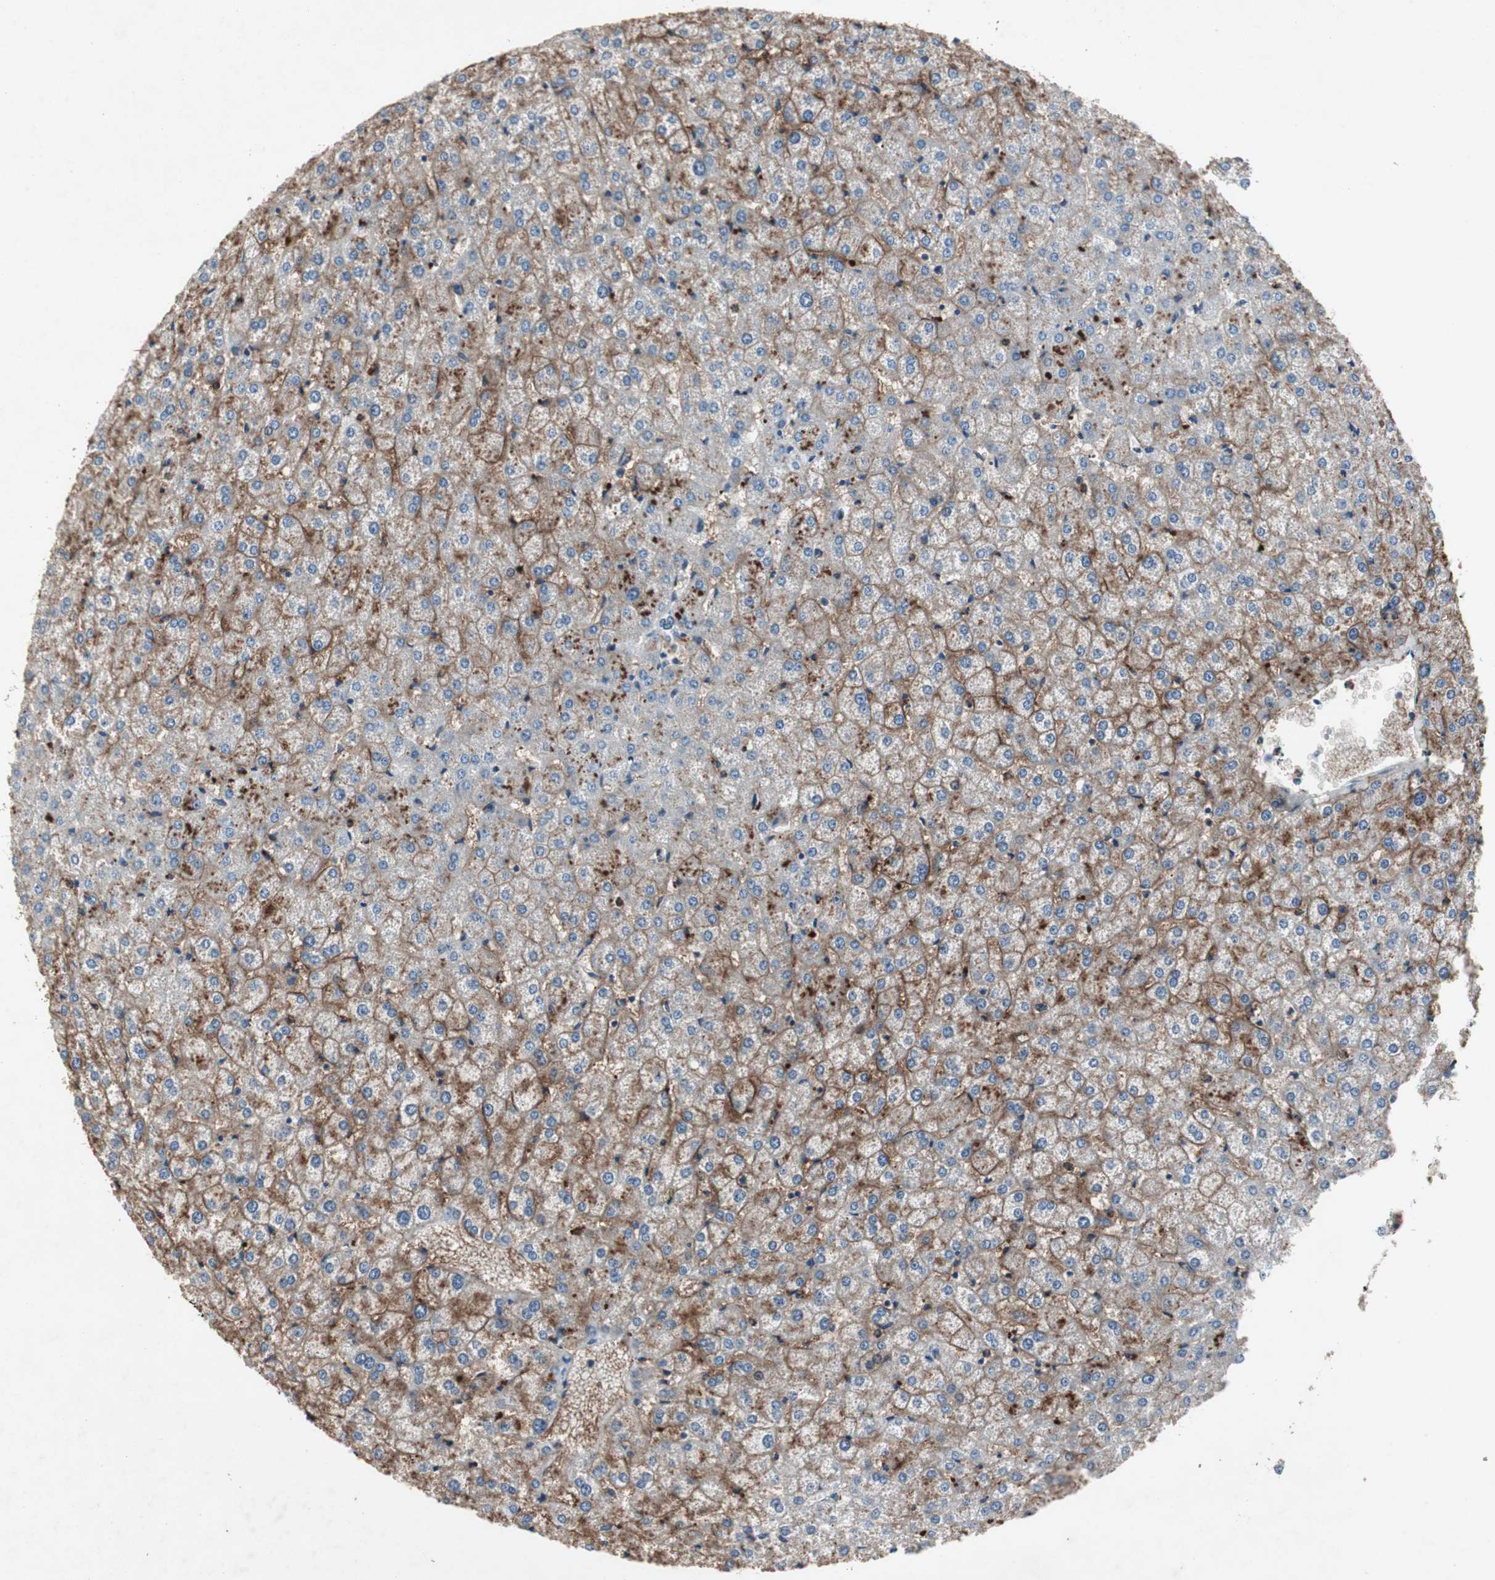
{"staining": {"intensity": "negative", "quantity": "none", "location": "none"}, "tissue": "liver", "cell_type": "Cholangiocytes", "image_type": "normal", "snomed": [{"axis": "morphology", "description": "Normal tissue, NOS"}, {"axis": "topography", "description": "Liver"}], "caption": "This is a micrograph of immunohistochemistry (IHC) staining of unremarkable liver, which shows no expression in cholangiocytes.", "gene": "ADNP2", "patient": {"sex": "female", "age": 32}}